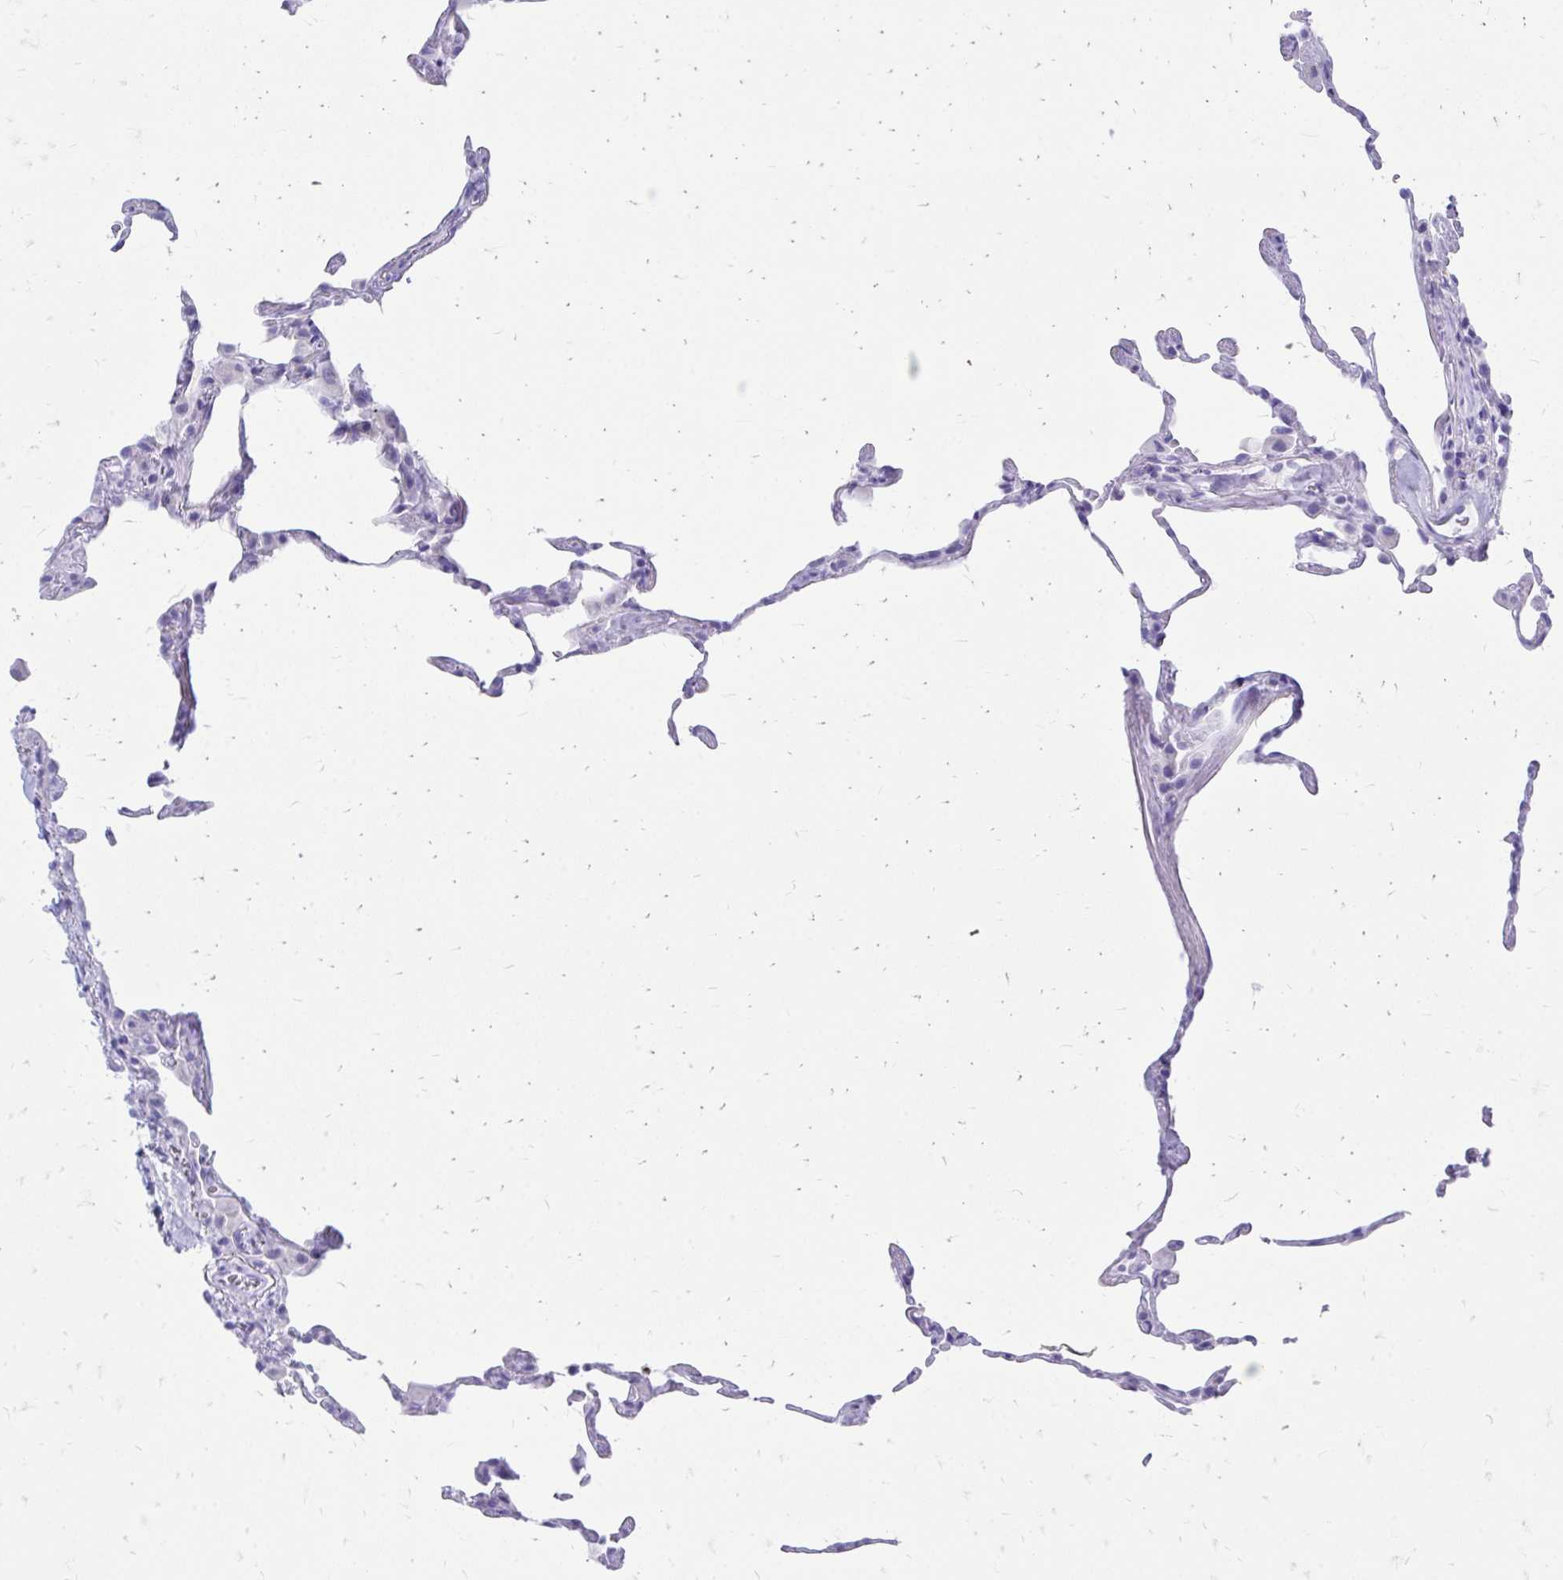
{"staining": {"intensity": "negative", "quantity": "none", "location": "none"}, "tissue": "lung", "cell_type": "Alveolar cells", "image_type": "normal", "snomed": [{"axis": "morphology", "description": "Normal tissue, NOS"}, {"axis": "topography", "description": "Lung"}], "caption": "A micrograph of lung stained for a protein displays no brown staining in alveolar cells. (DAB immunohistochemistry (IHC) visualized using brightfield microscopy, high magnification).", "gene": "ZNF699", "patient": {"sex": "female", "age": 57}}